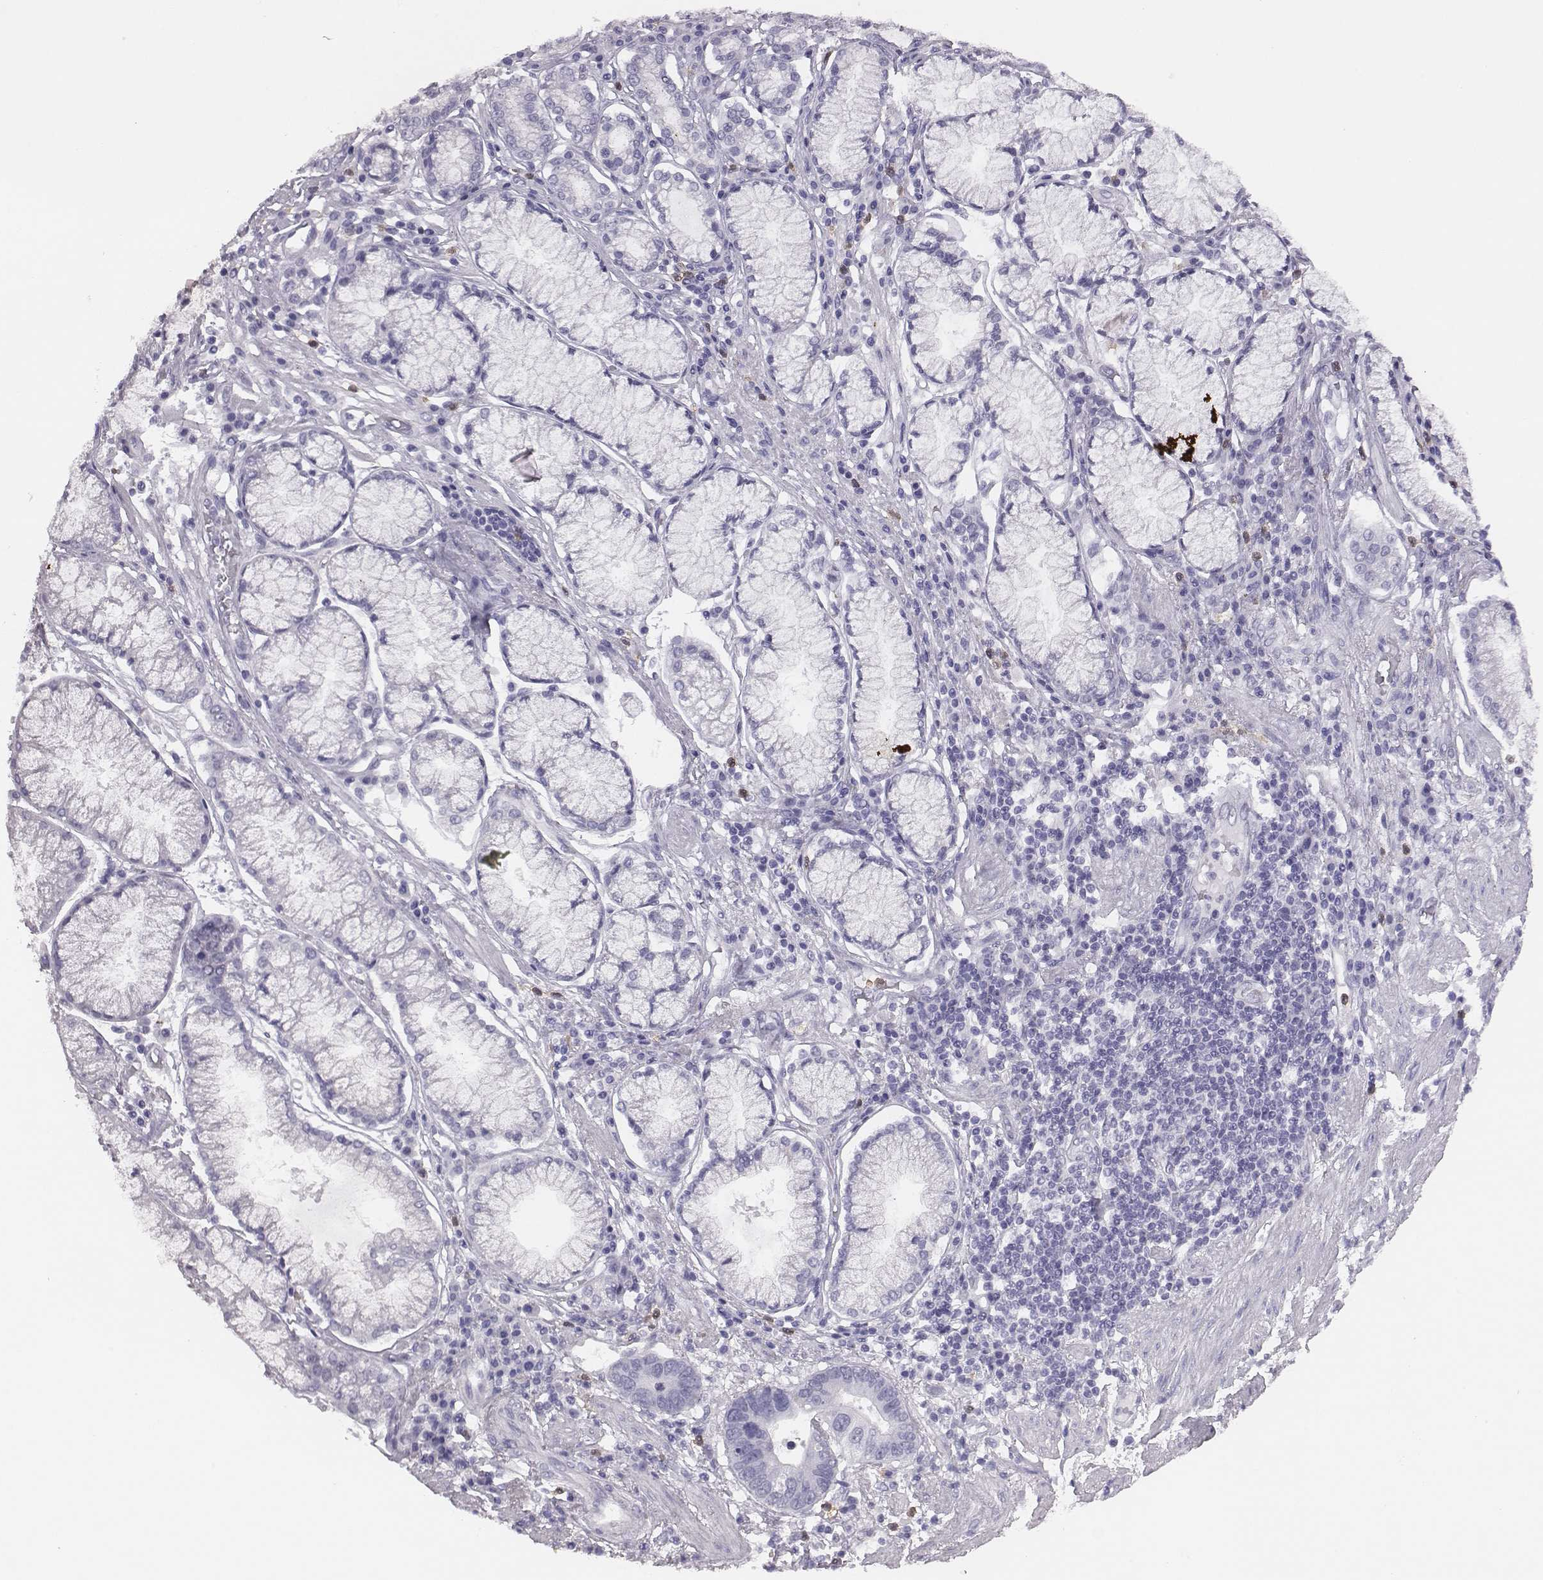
{"staining": {"intensity": "negative", "quantity": "none", "location": "none"}, "tissue": "stomach cancer", "cell_type": "Tumor cells", "image_type": "cancer", "snomed": [{"axis": "morphology", "description": "Adenocarcinoma, NOS"}, {"axis": "topography", "description": "Stomach"}], "caption": "IHC photomicrograph of neoplastic tissue: stomach cancer stained with DAB reveals no significant protein positivity in tumor cells.", "gene": "ACOD1", "patient": {"sex": "male", "age": 84}}